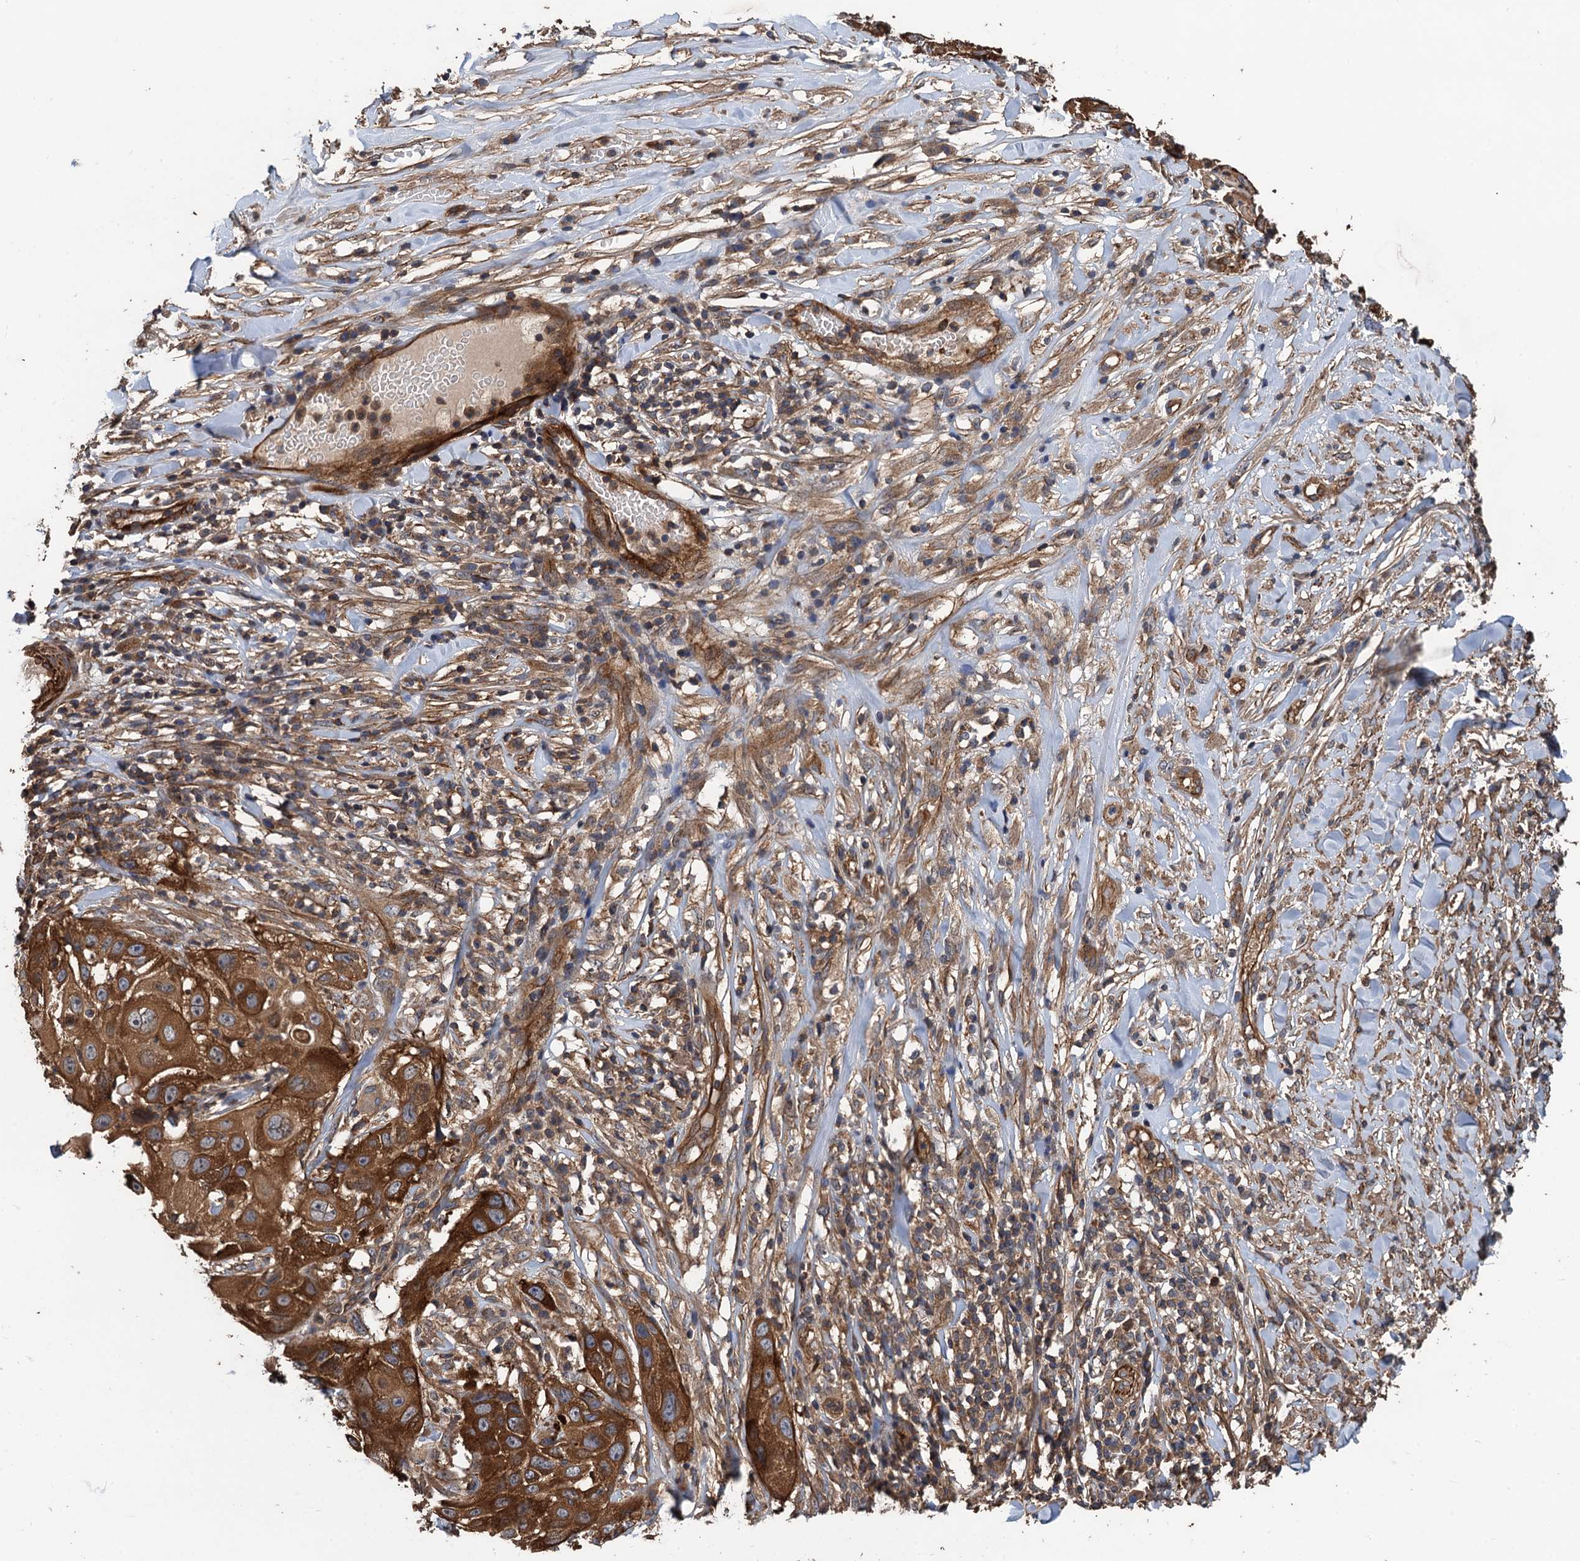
{"staining": {"intensity": "strong", "quantity": ">75%", "location": "cytoplasmic/membranous"}, "tissue": "skin cancer", "cell_type": "Tumor cells", "image_type": "cancer", "snomed": [{"axis": "morphology", "description": "Squamous cell carcinoma, NOS"}, {"axis": "topography", "description": "Skin"}], "caption": "Tumor cells display high levels of strong cytoplasmic/membranous expression in approximately >75% of cells in human skin cancer.", "gene": "PPP4R1", "patient": {"sex": "female", "age": 44}}